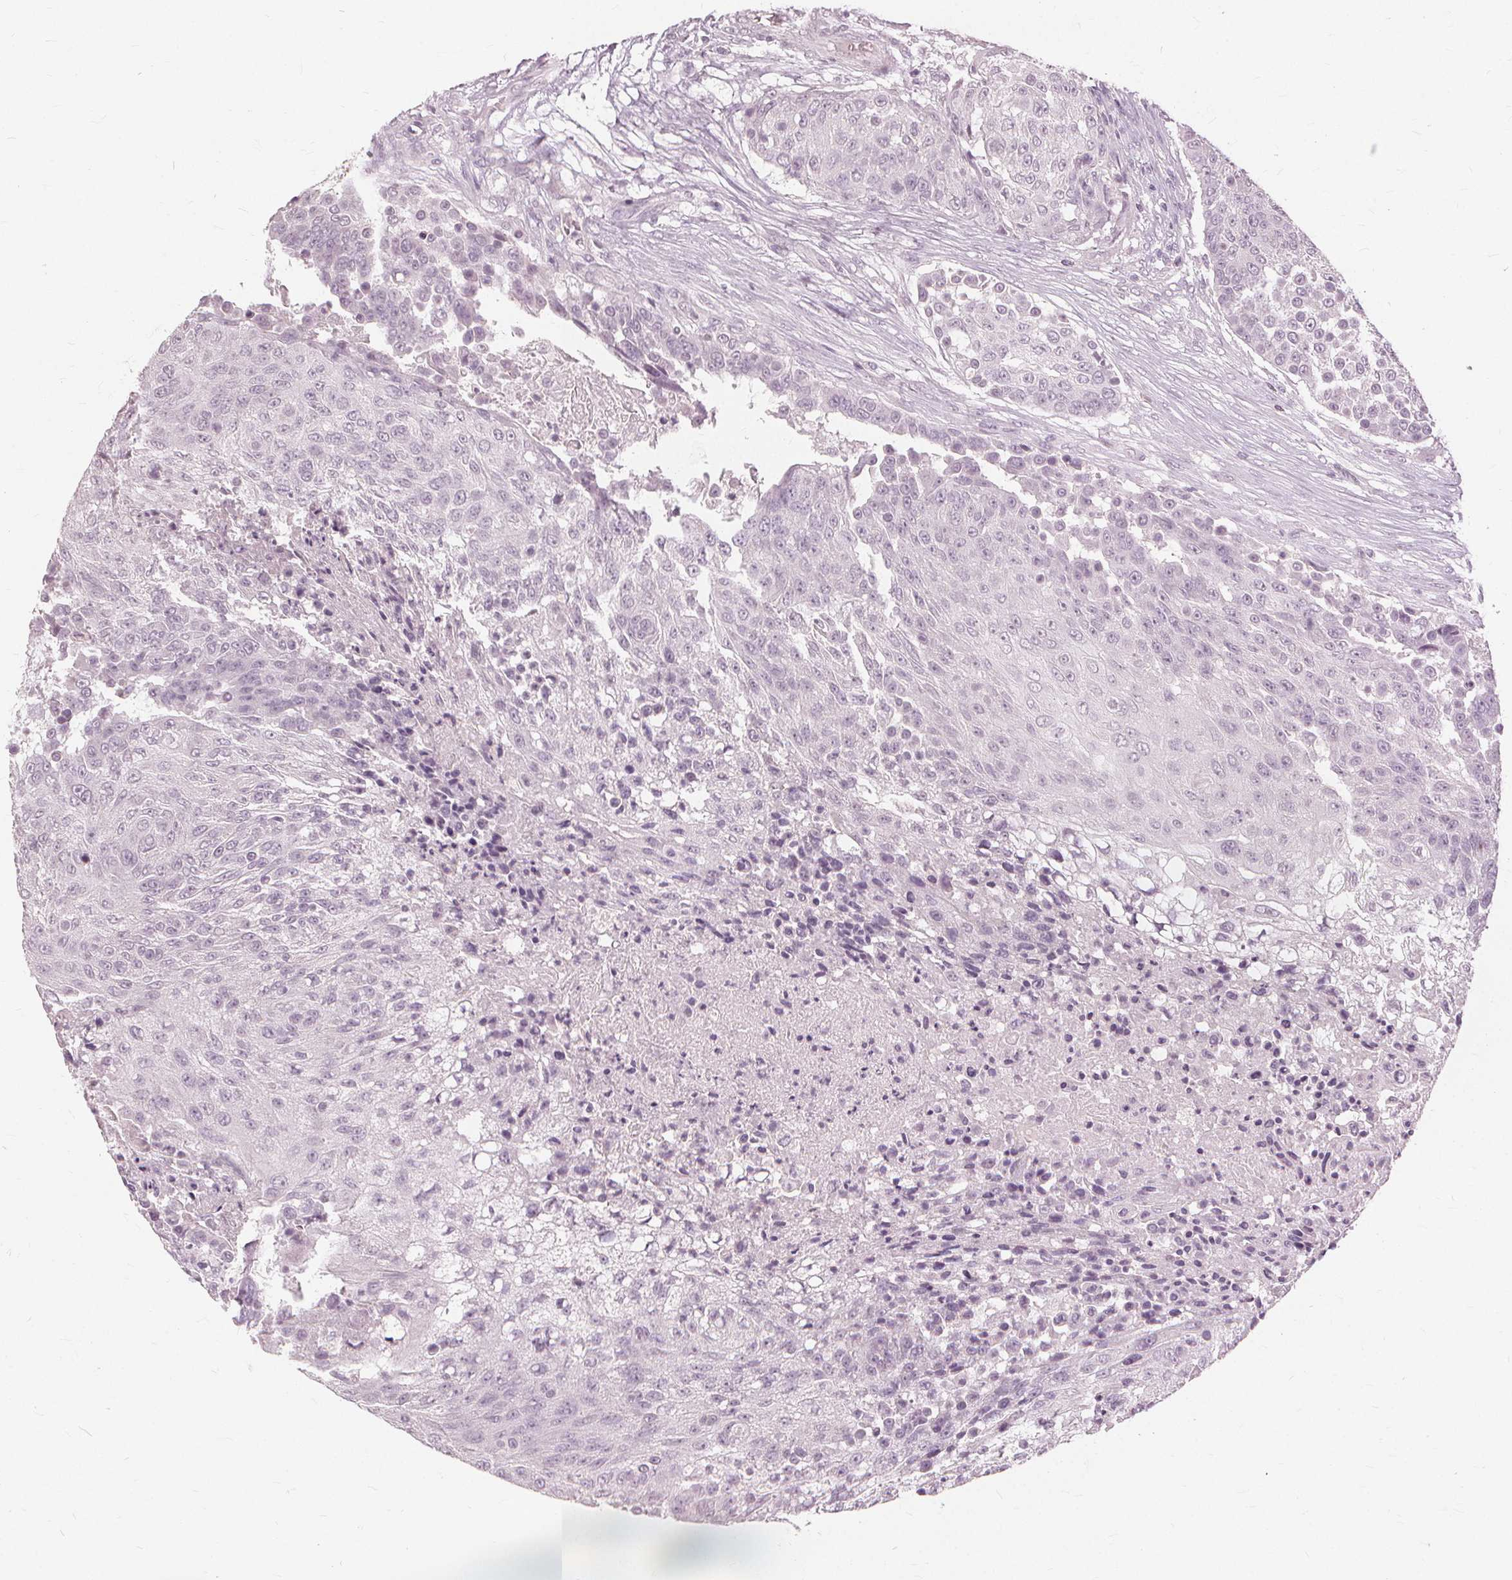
{"staining": {"intensity": "negative", "quantity": "none", "location": "none"}, "tissue": "urothelial cancer", "cell_type": "Tumor cells", "image_type": "cancer", "snomed": [{"axis": "morphology", "description": "Urothelial carcinoma, High grade"}, {"axis": "topography", "description": "Urinary bladder"}], "caption": "High-grade urothelial carcinoma stained for a protein using immunohistochemistry reveals no expression tumor cells.", "gene": "SFTPD", "patient": {"sex": "female", "age": 63}}